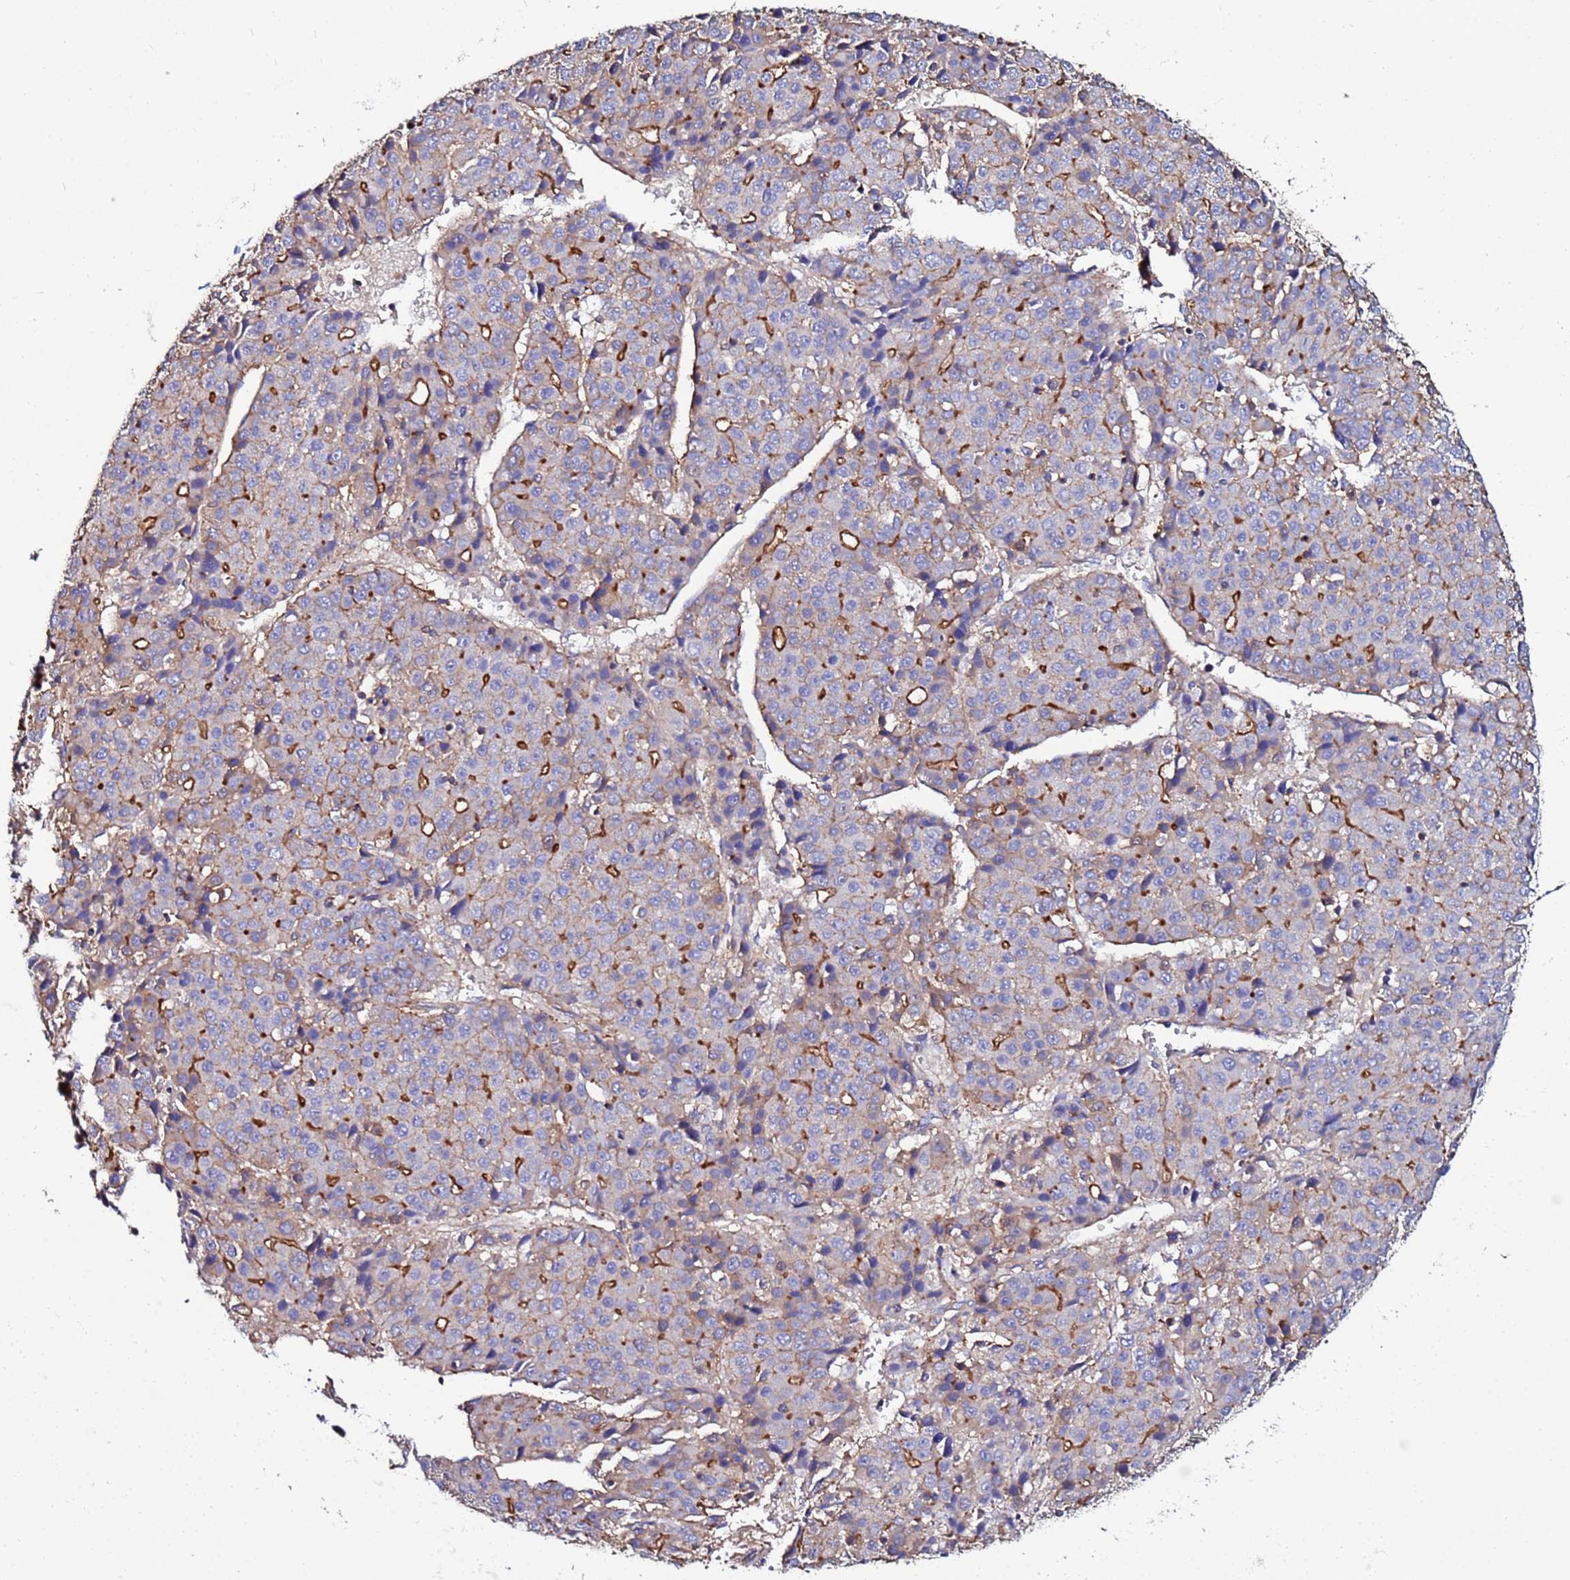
{"staining": {"intensity": "moderate", "quantity": "<25%", "location": "cytoplasmic/membranous"}, "tissue": "liver cancer", "cell_type": "Tumor cells", "image_type": "cancer", "snomed": [{"axis": "morphology", "description": "Carcinoma, Hepatocellular, NOS"}, {"axis": "topography", "description": "Liver"}], "caption": "This histopathology image reveals immunohistochemistry (IHC) staining of hepatocellular carcinoma (liver), with low moderate cytoplasmic/membranous expression in about <25% of tumor cells.", "gene": "POTEE", "patient": {"sex": "male", "age": 55}}